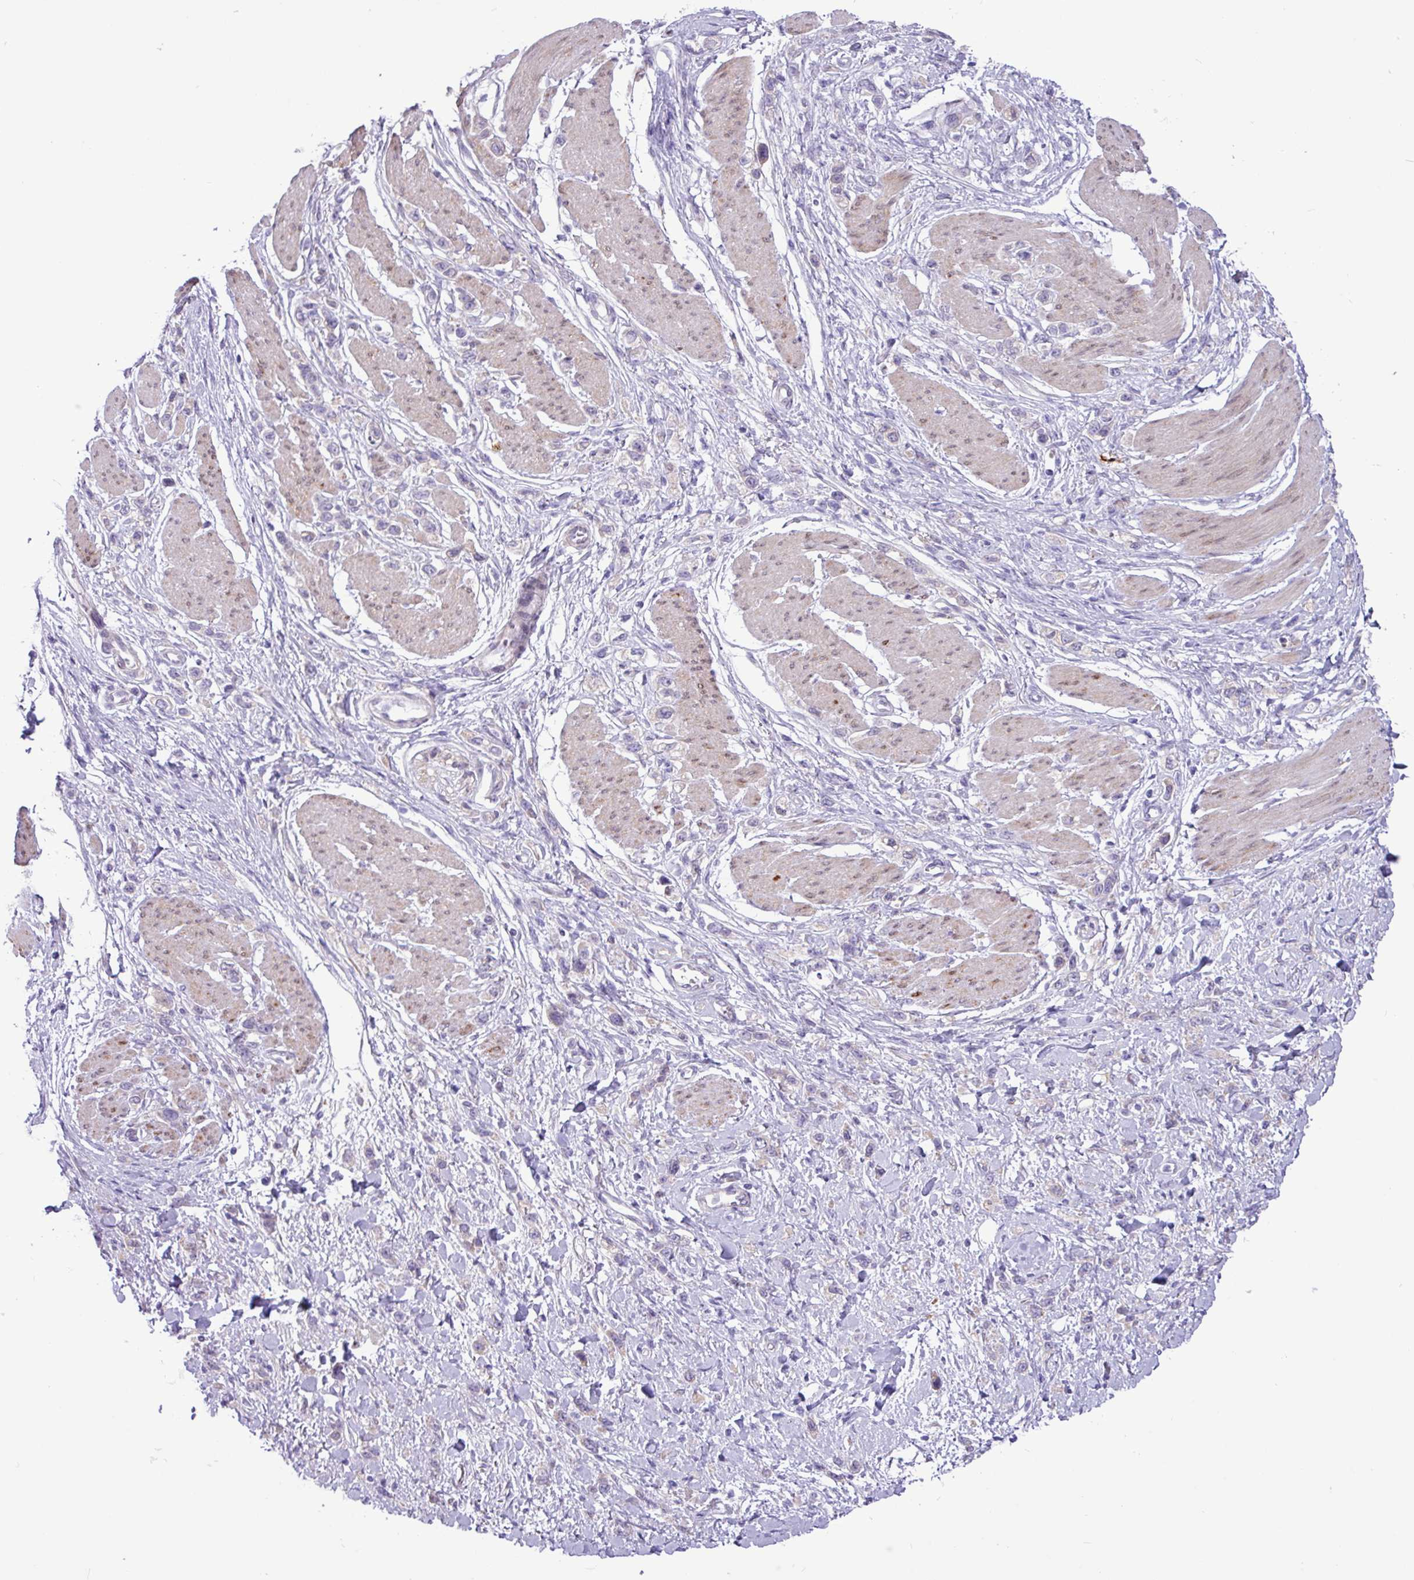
{"staining": {"intensity": "negative", "quantity": "none", "location": "none"}, "tissue": "stomach cancer", "cell_type": "Tumor cells", "image_type": "cancer", "snomed": [{"axis": "morphology", "description": "Adenocarcinoma, NOS"}, {"axis": "topography", "description": "Stomach"}], "caption": "The micrograph demonstrates no significant positivity in tumor cells of stomach cancer. (DAB IHC with hematoxylin counter stain).", "gene": "SLC38A1", "patient": {"sex": "female", "age": 65}}